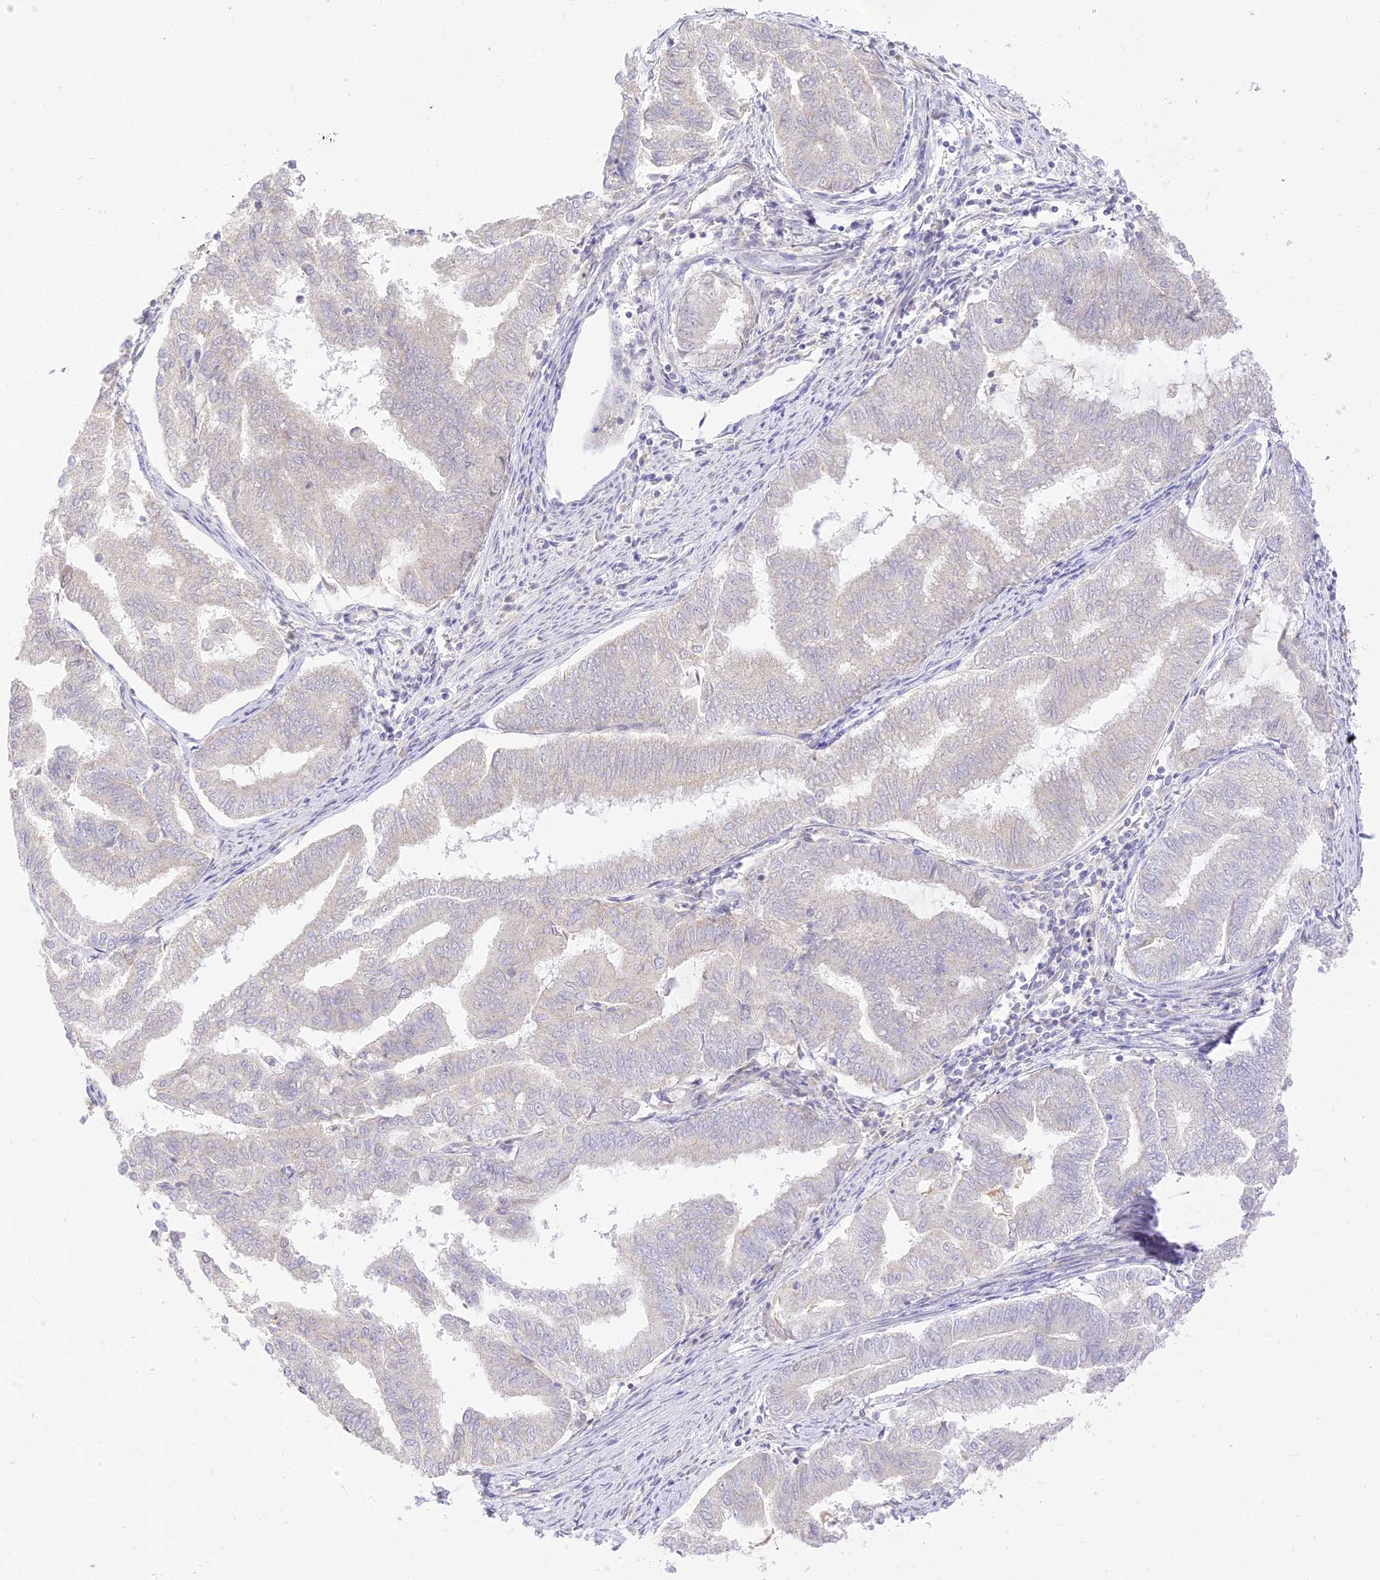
{"staining": {"intensity": "negative", "quantity": "none", "location": "none"}, "tissue": "endometrial cancer", "cell_type": "Tumor cells", "image_type": "cancer", "snomed": [{"axis": "morphology", "description": "Adenocarcinoma, NOS"}, {"axis": "topography", "description": "Endometrium"}], "caption": "Immunohistochemistry photomicrograph of human adenocarcinoma (endometrial) stained for a protein (brown), which reveals no positivity in tumor cells.", "gene": "LRRC15", "patient": {"sex": "female", "age": 79}}